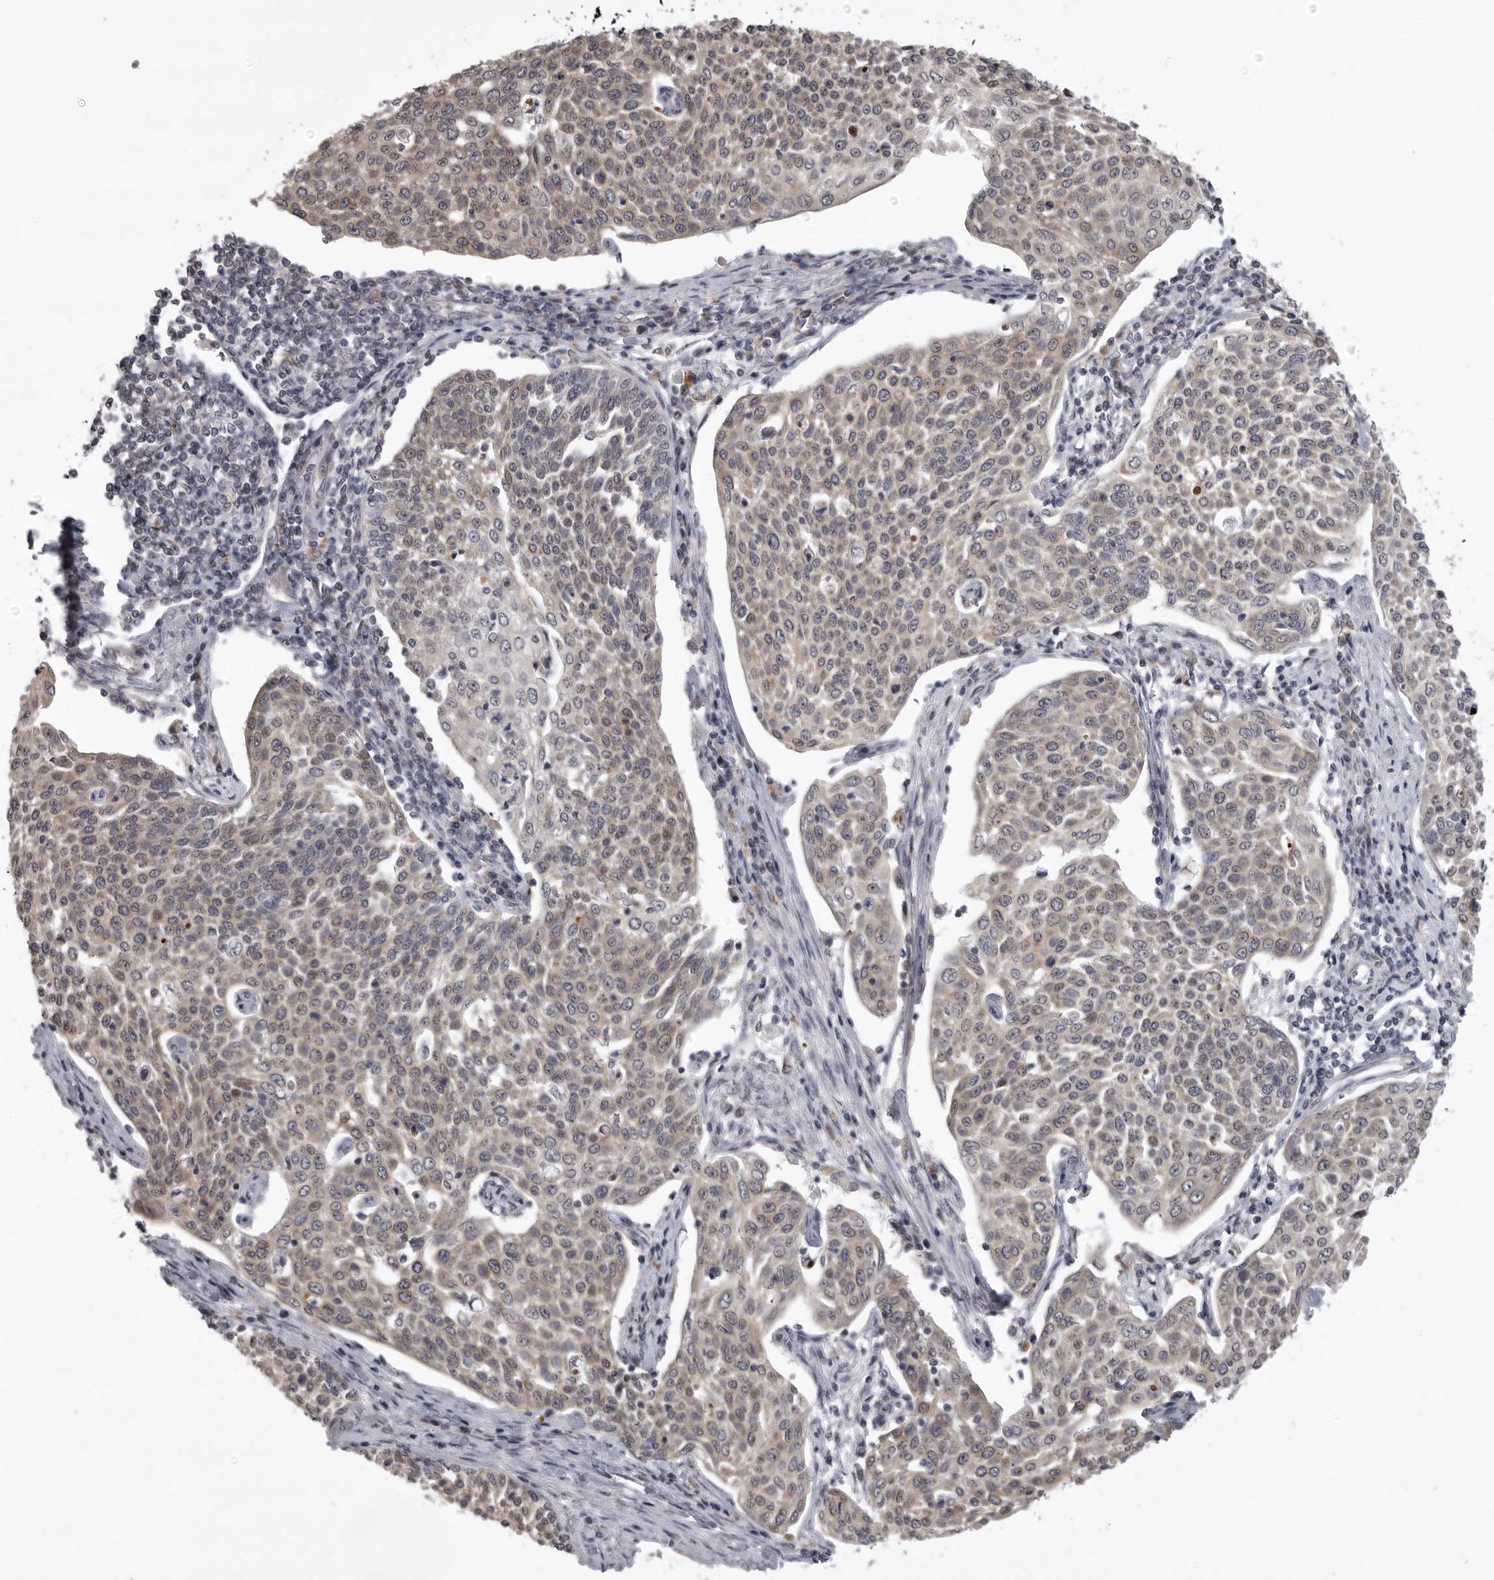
{"staining": {"intensity": "weak", "quantity": "25%-75%", "location": "cytoplasmic/membranous,nuclear"}, "tissue": "cervical cancer", "cell_type": "Tumor cells", "image_type": "cancer", "snomed": [{"axis": "morphology", "description": "Squamous cell carcinoma, NOS"}, {"axis": "topography", "description": "Cervix"}], "caption": "A brown stain labels weak cytoplasmic/membranous and nuclear expression of a protein in human squamous cell carcinoma (cervical) tumor cells.", "gene": "C1orf109", "patient": {"sex": "female", "age": 34}}